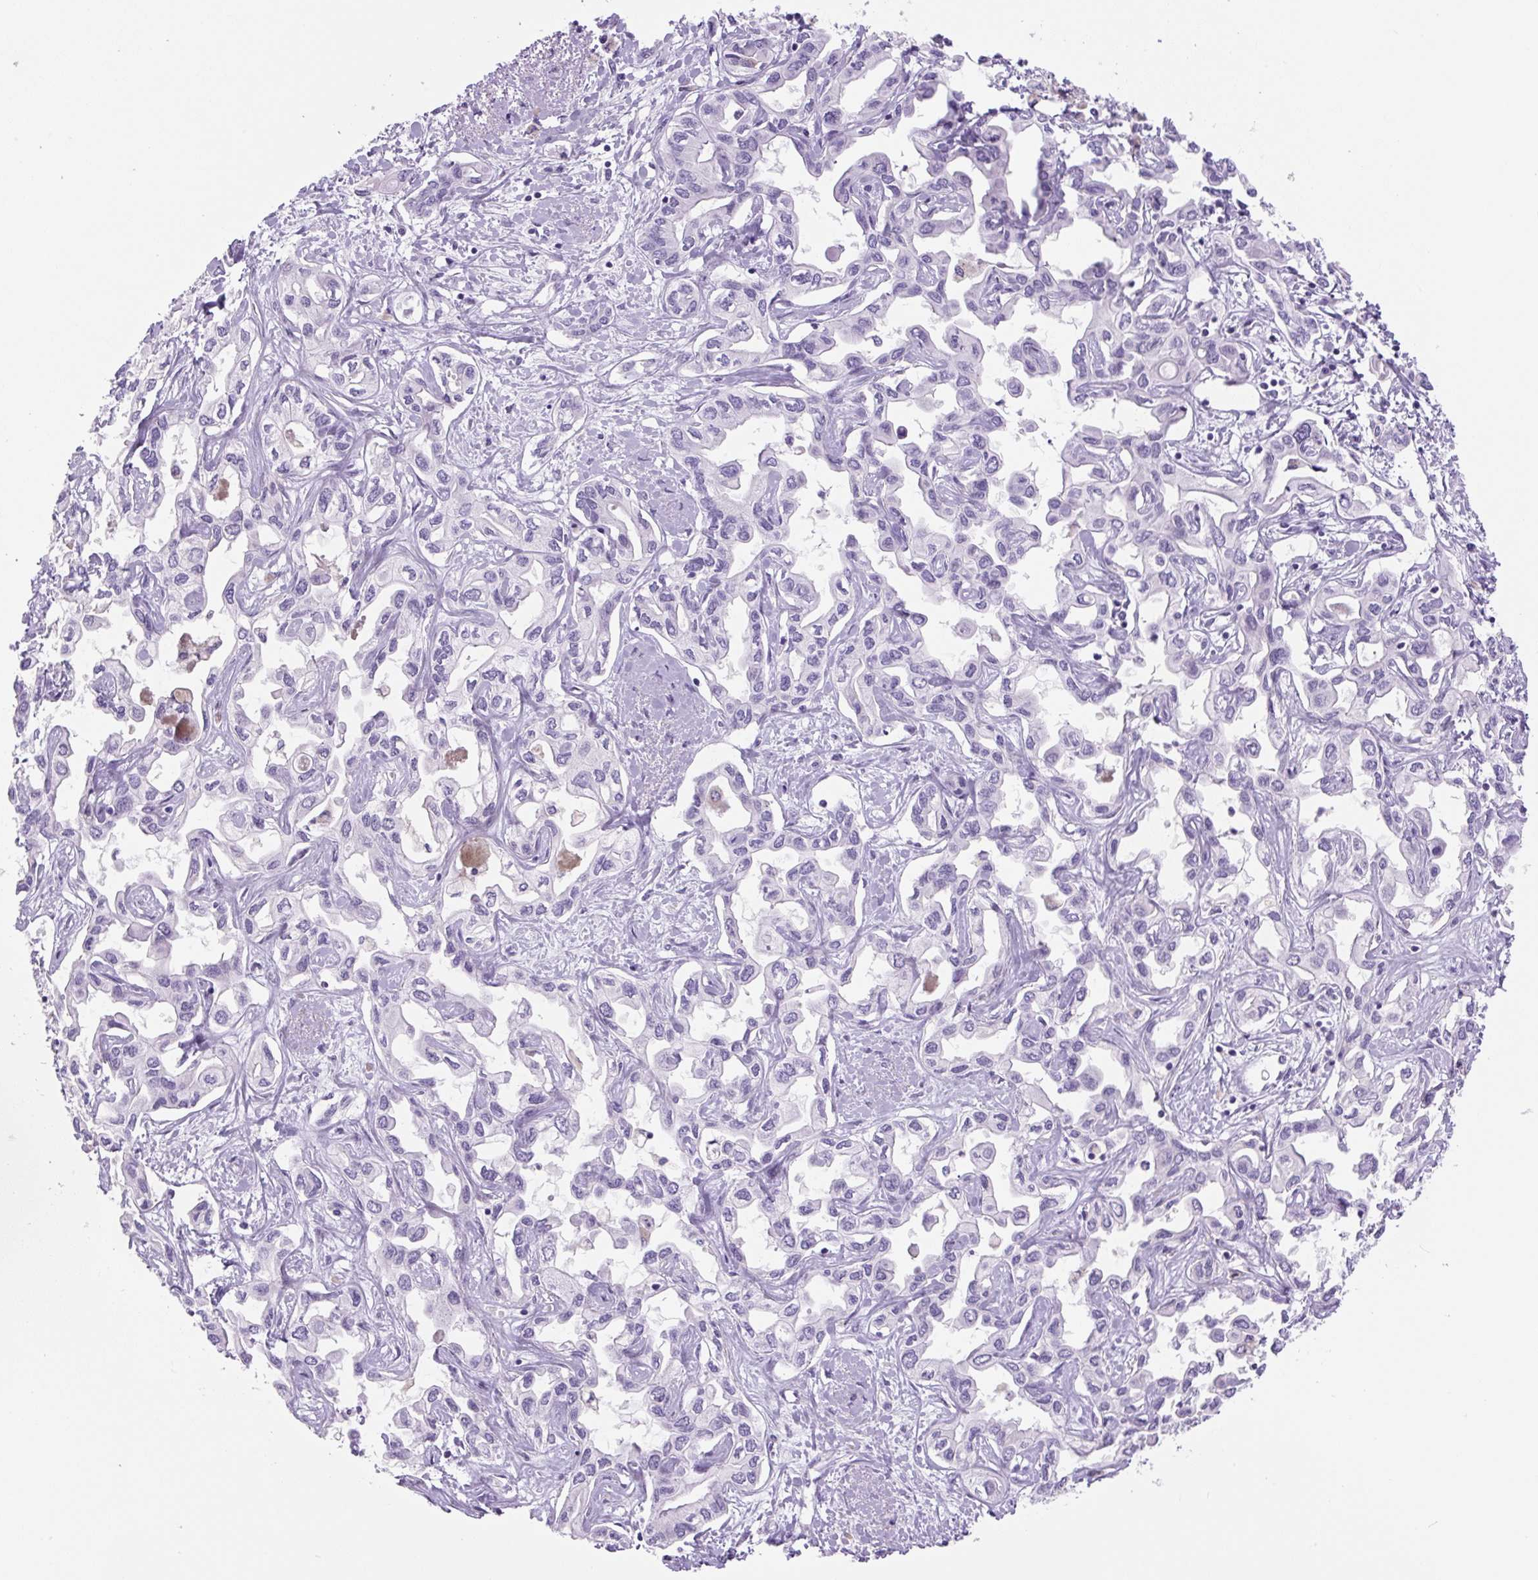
{"staining": {"intensity": "negative", "quantity": "none", "location": "none"}, "tissue": "liver cancer", "cell_type": "Tumor cells", "image_type": "cancer", "snomed": [{"axis": "morphology", "description": "Cholangiocarcinoma"}, {"axis": "topography", "description": "Liver"}], "caption": "IHC of cholangiocarcinoma (liver) shows no positivity in tumor cells.", "gene": "PRRT1", "patient": {"sex": "female", "age": 64}}